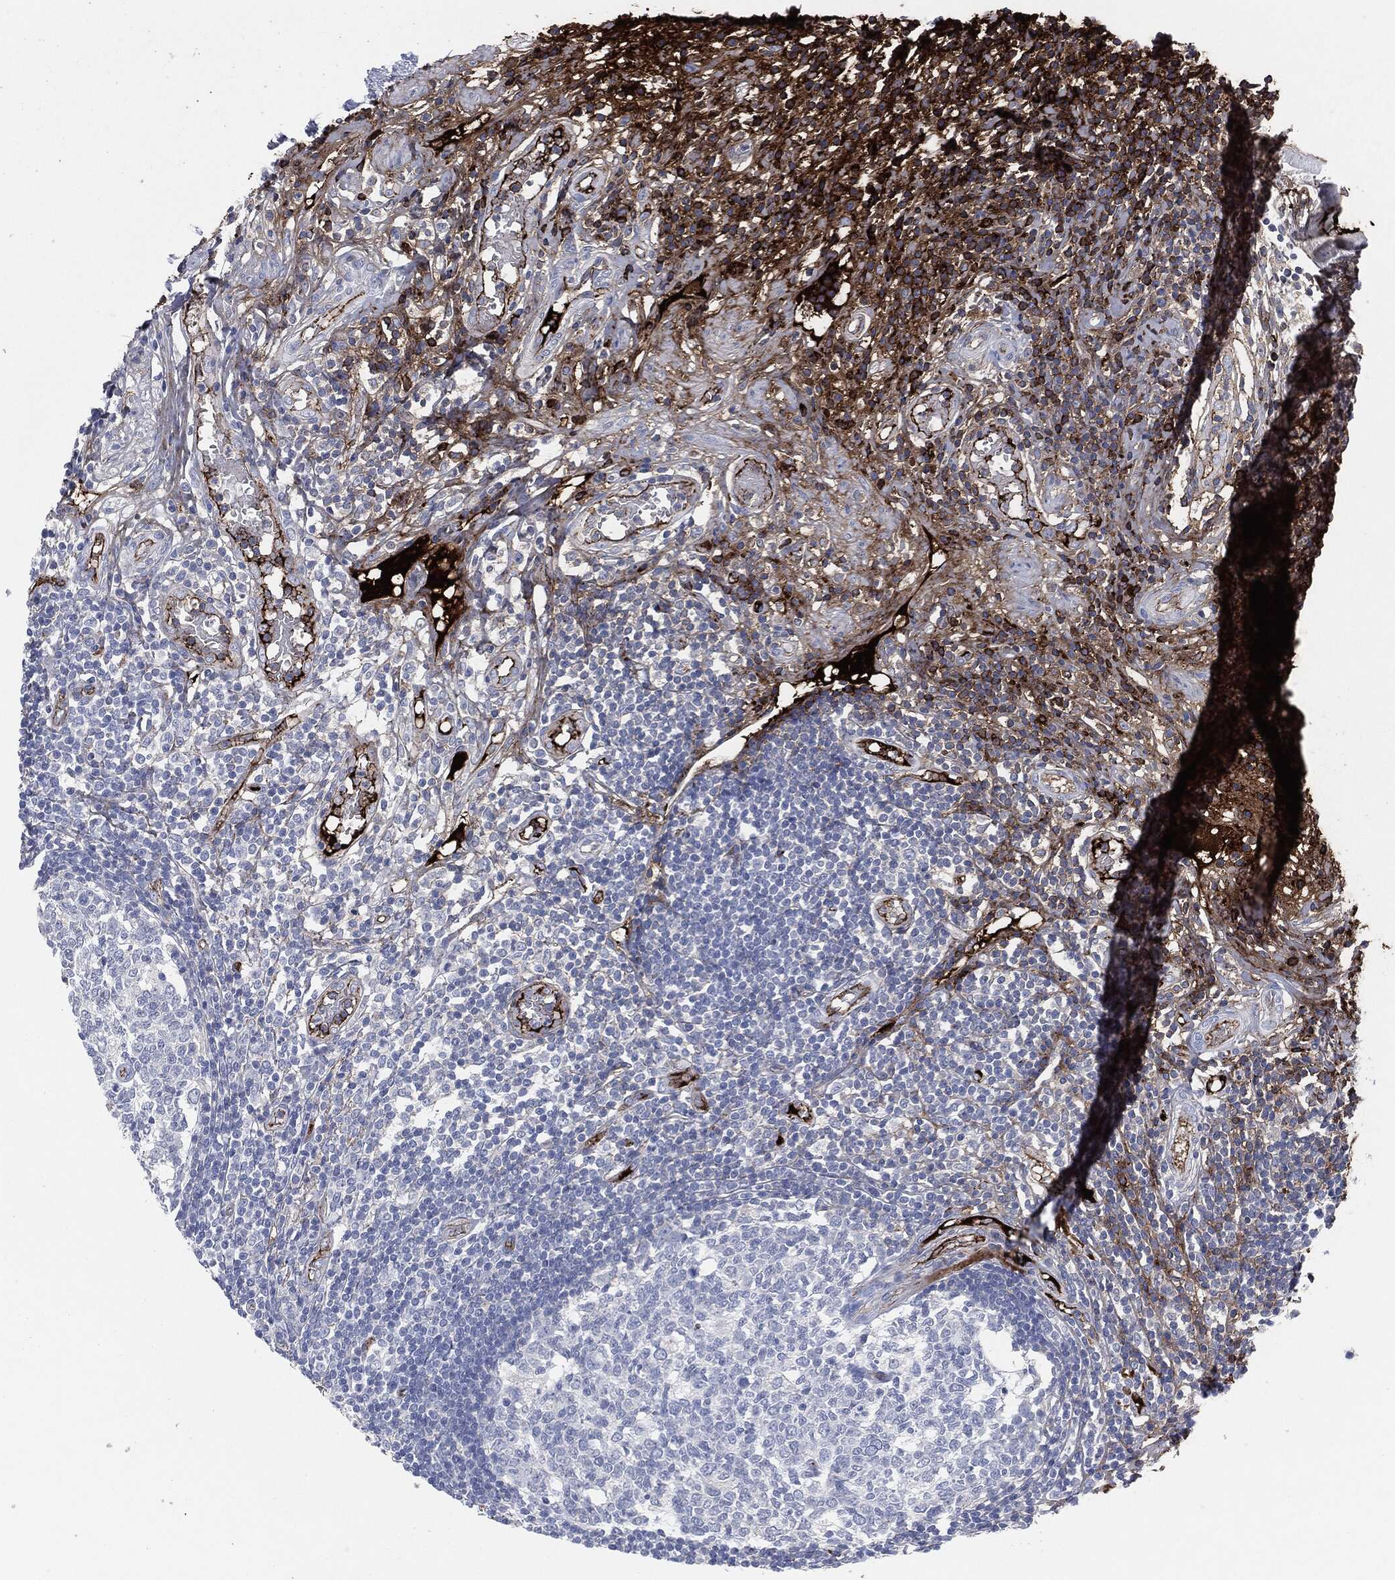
{"staining": {"intensity": "negative", "quantity": "none", "location": "none"}, "tissue": "appendix", "cell_type": "Glandular cells", "image_type": "normal", "snomed": [{"axis": "morphology", "description": "Normal tissue, NOS"}, {"axis": "morphology", "description": "Inflammation, NOS"}, {"axis": "topography", "description": "Appendix"}], "caption": "The immunohistochemistry micrograph has no significant expression in glandular cells of appendix. (Stains: DAB (3,3'-diaminobenzidine) IHC with hematoxylin counter stain, Microscopy: brightfield microscopy at high magnification).", "gene": "APOB", "patient": {"sex": "male", "age": 16}}